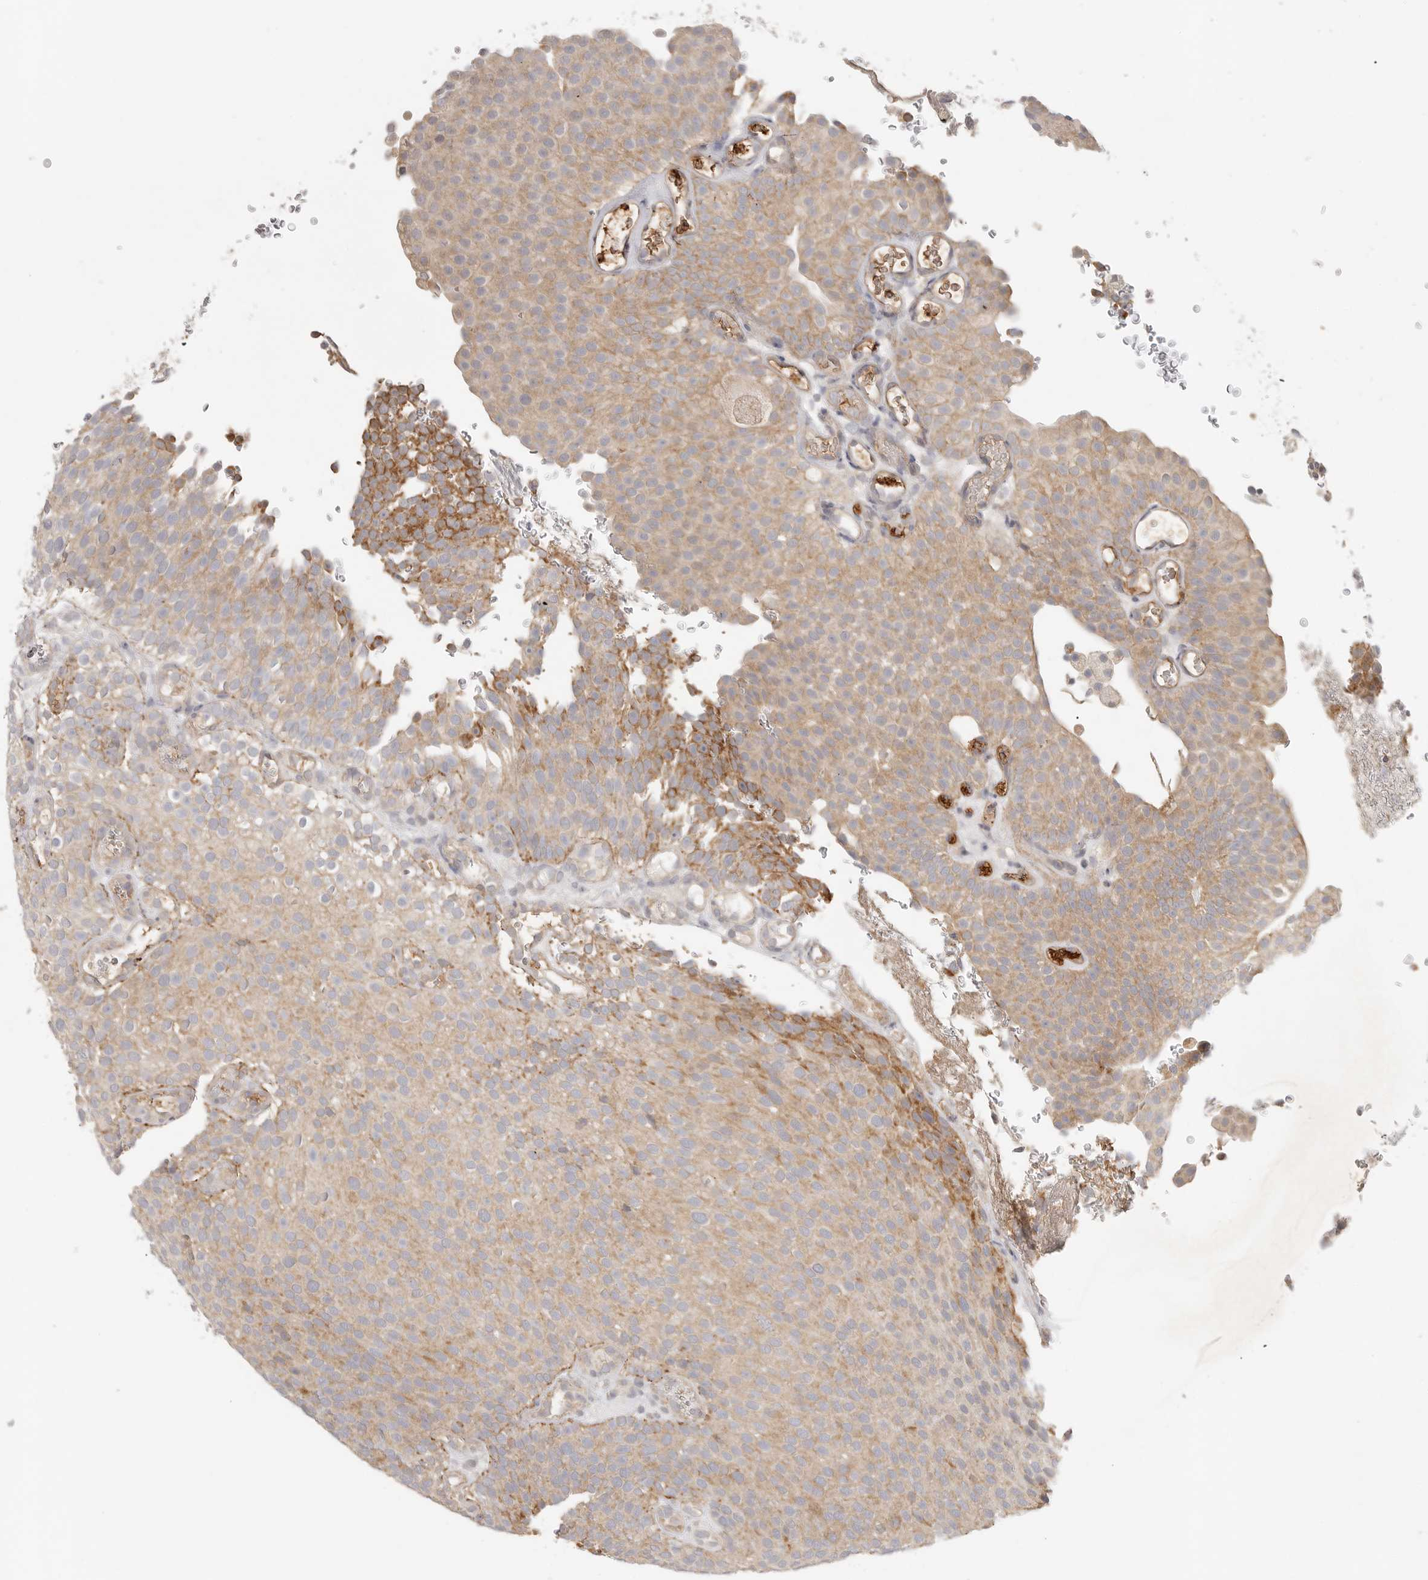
{"staining": {"intensity": "weak", "quantity": ">75%", "location": "cytoplasmic/membranous"}, "tissue": "urothelial cancer", "cell_type": "Tumor cells", "image_type": "cancer", "snomed": [{"axis": "morphology", "description": "Urothelial carcinoma, Low grade"}, {"axis": "topography", "description": "Urinary bladder"}], "caption": "Immunohistochemical staining of urothelial cancer reveals low levels of weak cytoplasmic/membranous staining in approximately >75% of tumor cells.", "gene": "SLC25A36", "patient": {"sex": "male", "age": 78}}